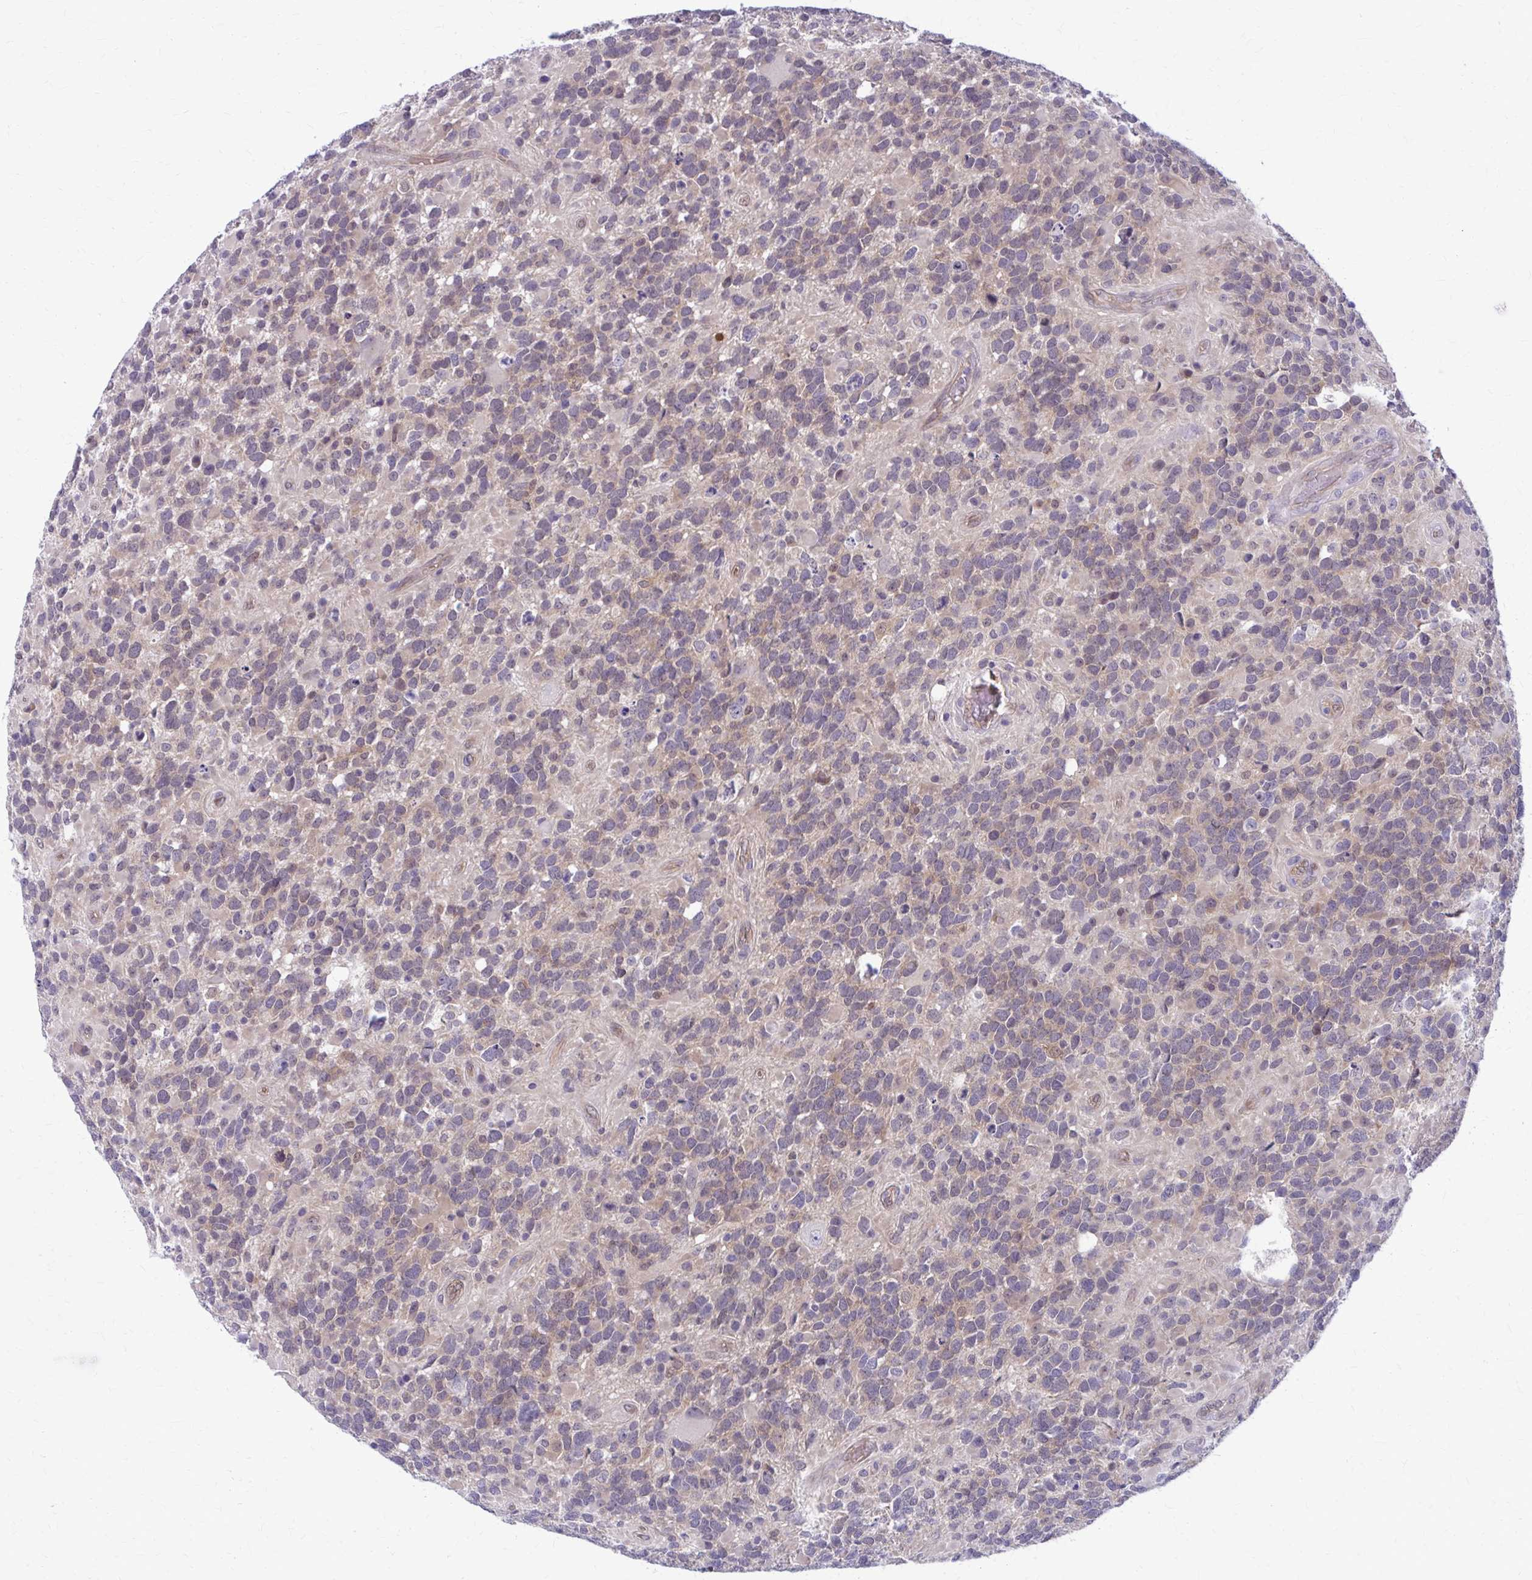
{"staining": {"intensity": "weak", "quantity": "25%-75%", "location": "cytoplasmic/membranous"}, "tissue": "glioma", "cell_type": "Tumor cells", "image_type": "cancer", "snomed": [{"axis": "morphology", "description": "Glioma, malignant, High grade"}, {"axis": "topography", "description": "Brain"}], "caption": "Protein positivity by immunohistochemistry reveals weak cytoplasmic/membranous staining in about 25%-75% of tumor cells in glioma.", "gene": "CLIC2", "patient": {"sex": "female", "age": 40}}